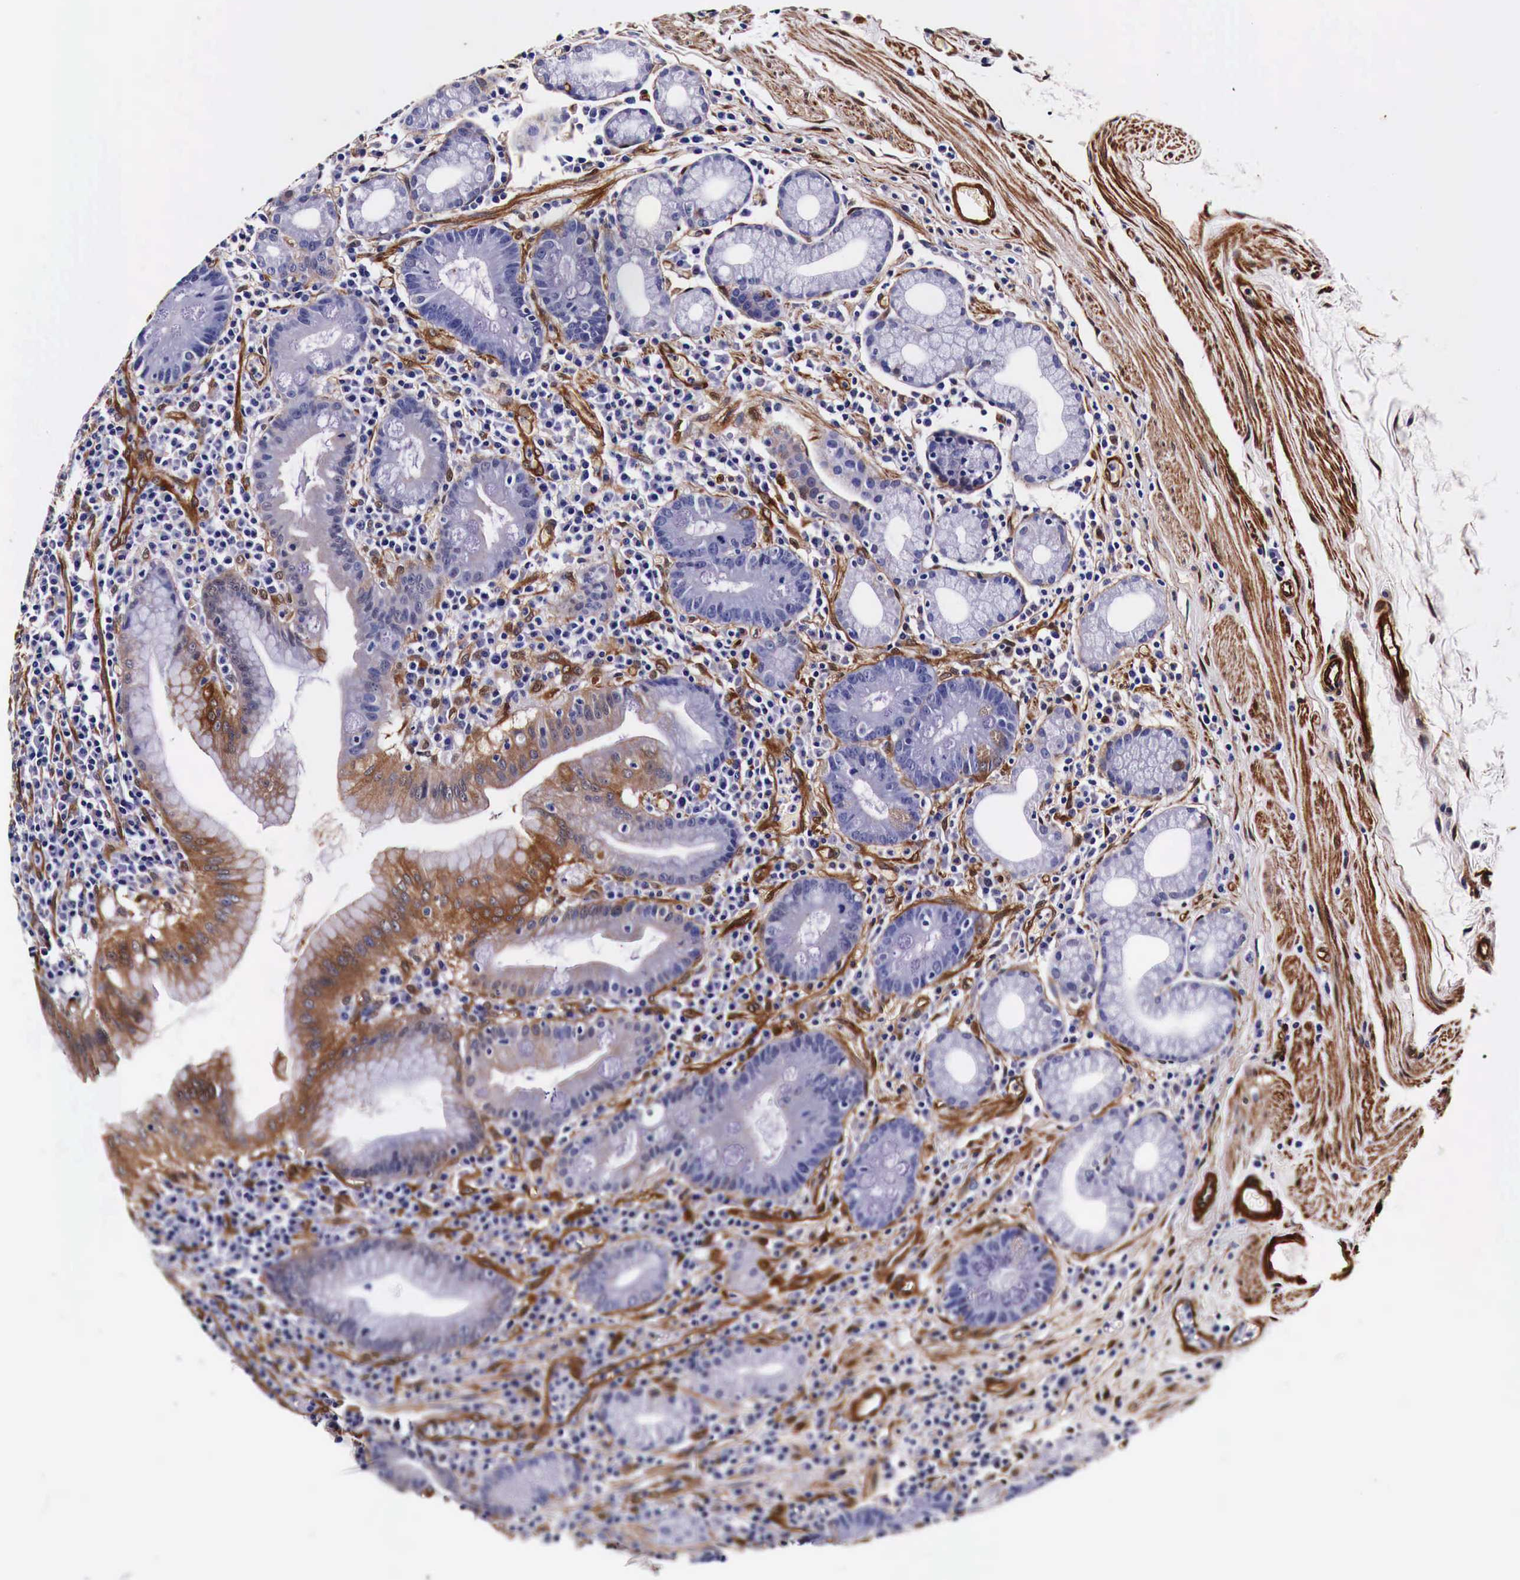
{"staining": {"intensity": "strong", "quantity": "25%-75%", "location": "cytoplasmic/membranous"}, "tissue": "stomach", "cell_type": "Glandular cells", "image_type": "normal", "snomed": [{"axis": "morphology", "description": "Normal tissue, NOS"}, {"axis": "topography", "description": "Stomach, lower"}], "caption": "Glandular cells exhibit high levels of strong cytoplasmic/membranous staining in approximately 25%-75% of cells in unremarkable stomach.", "gene": "HSPB1", "patient": {"sex": "male", "age": 58}}